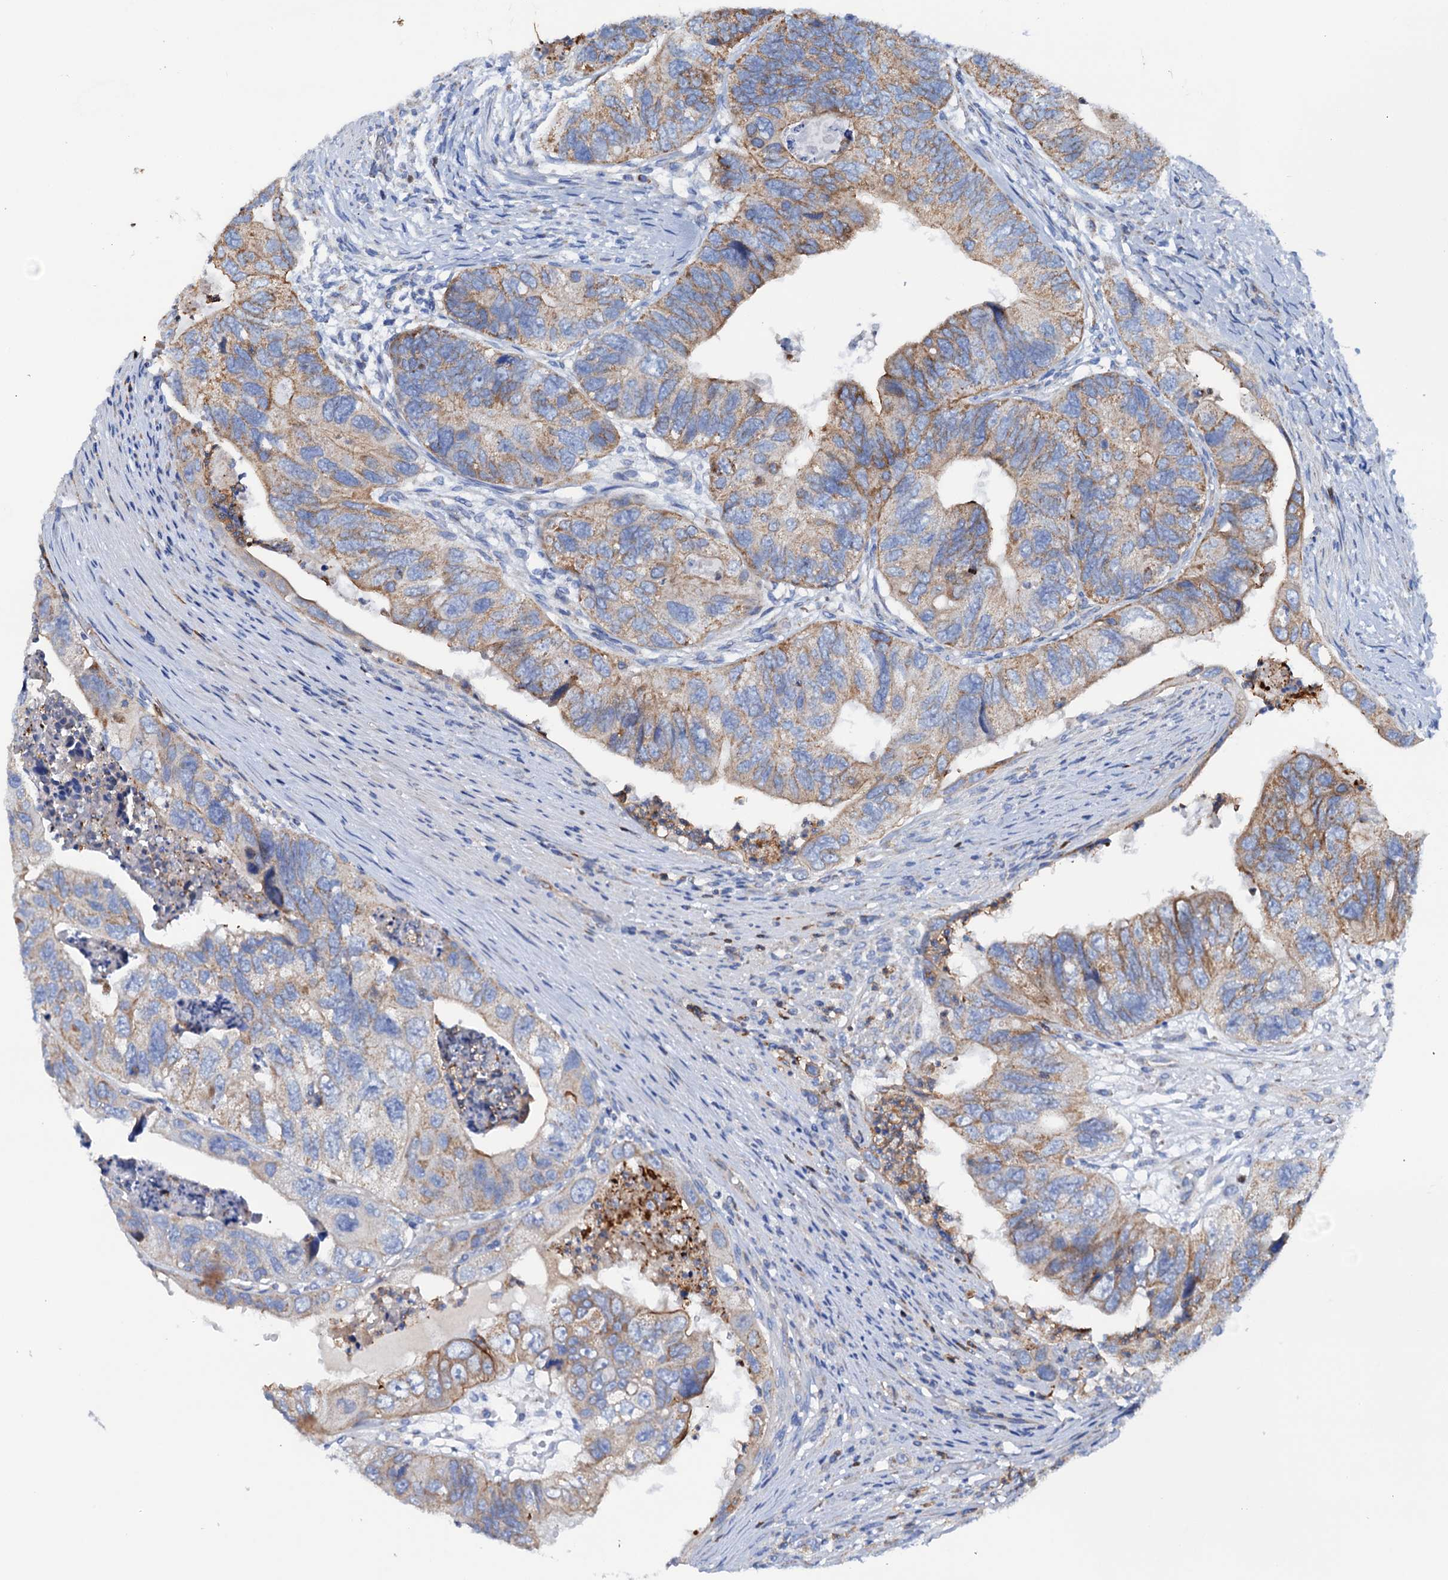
{"staining": {"intensity": "weak", "quantity": "25%-75%", "location": "cytoplasmic/membranous"}, "tissue": "colorectal cancer", "cell_type": "Tumor cells", "image_type": "cancer", "snomed": [{"axis": "morphology", "description": "Adenocarcinoma, NOS"}, {"axis": "topography", "description": "Rectum"}], "caption": "Human colorectal adenocarcinoma stained with a brown dye exhibits weak cytoplasmic/membranous positive expression in approximately 25%-75% of tumor cells.", "gene": "RASSF9", "patient": {"sex": "male", "age": 63}}